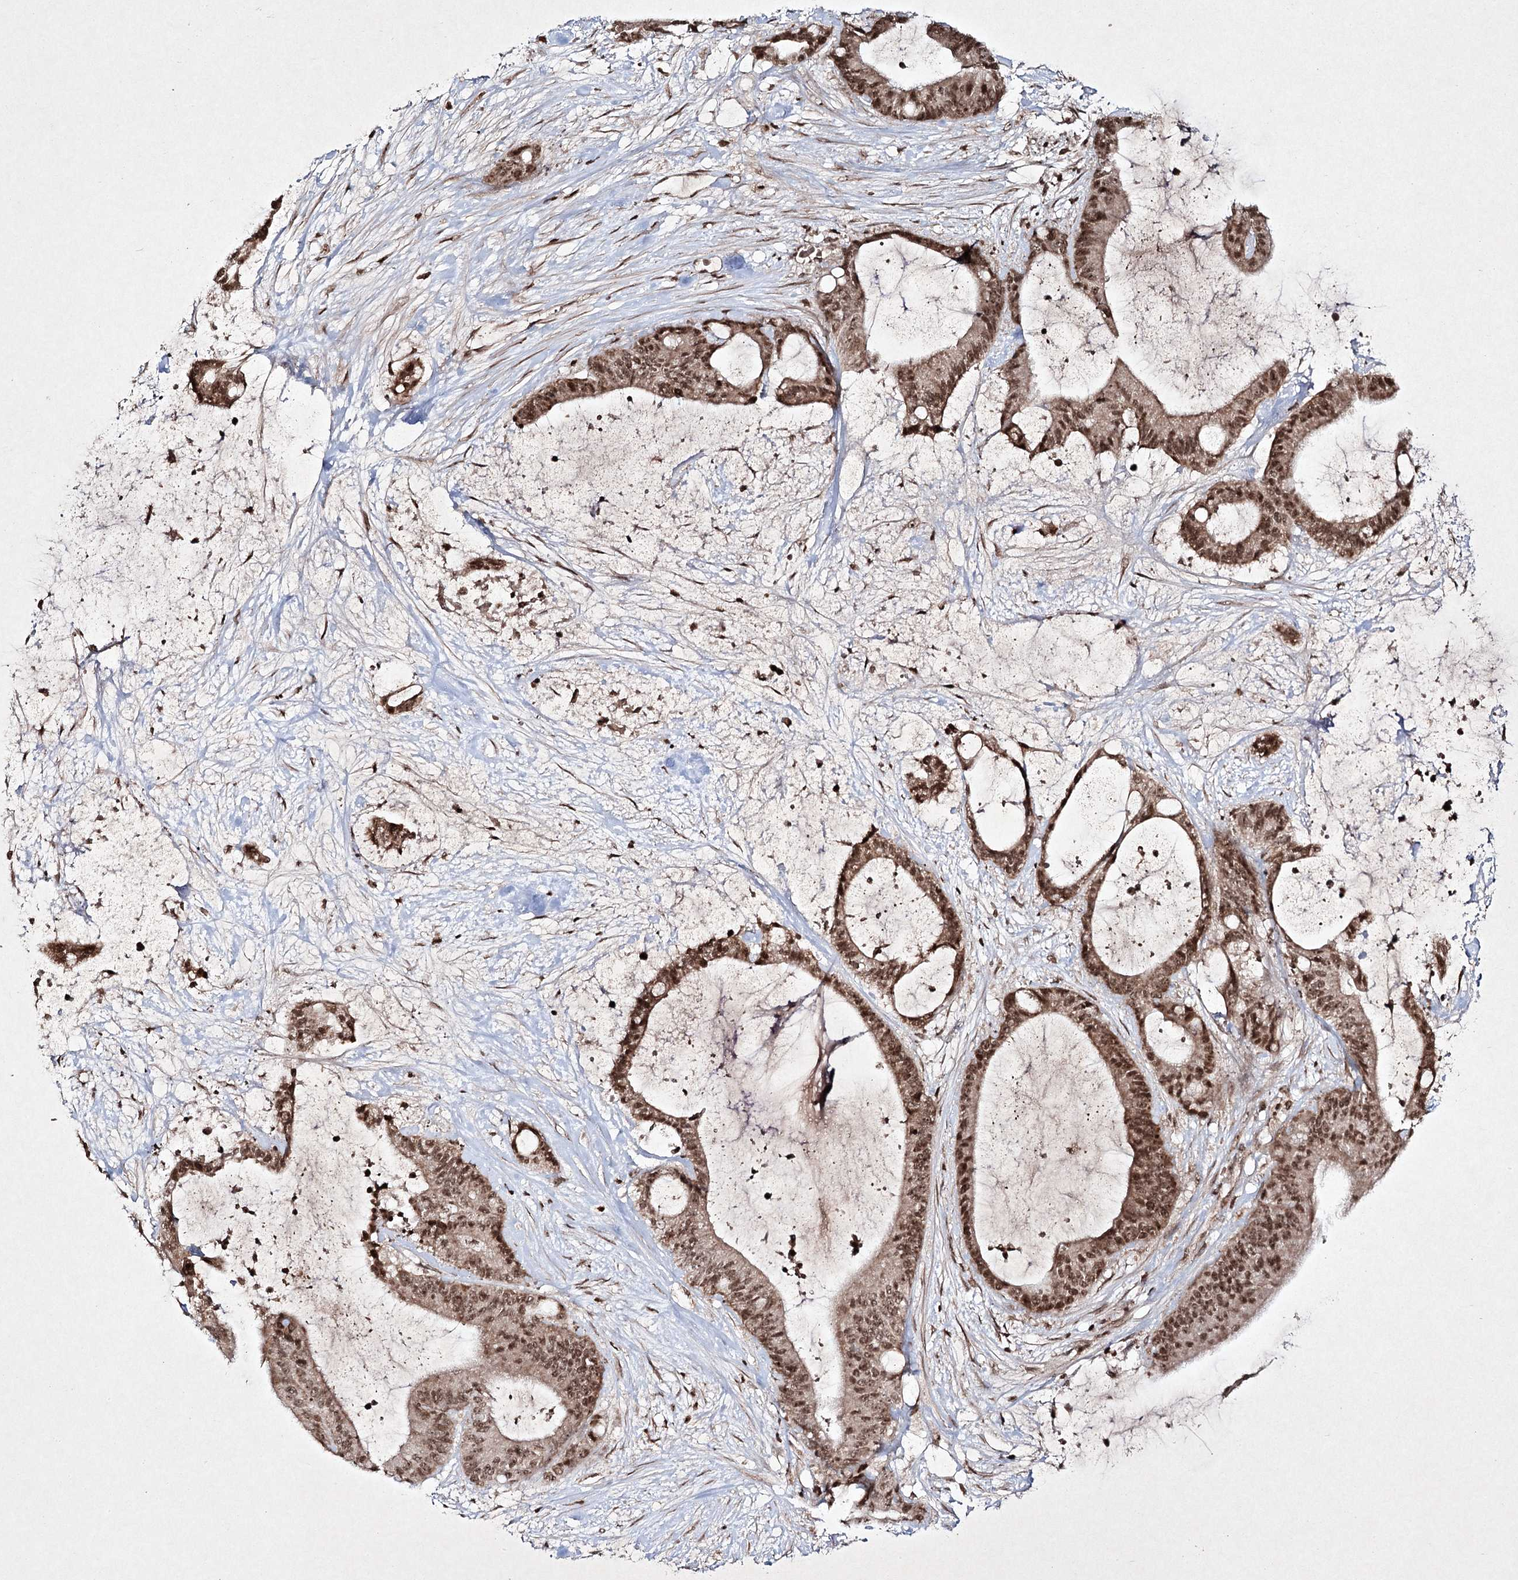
{"staining": {"intensity": "moderate", "quantity": ">75%", "location": "nuclear"}, "tissue": "liver cancer", "cell_type": "Tumor cells", "image_type": "cancer", "snomed": [{"axis": "morphology", "description": "Cholangiocarcinoma"}, {"axis": "topography", "description": "Liver"}], "caption": "The immunohistochemical stain labels moderate nuclear positivity in tumor cells of liver cancer tissue. (DAB IHC, brown staining for protein, blue staining for nuclei).", "gene": "CARM1", "patient": {"sex": "female", "age": 73}}